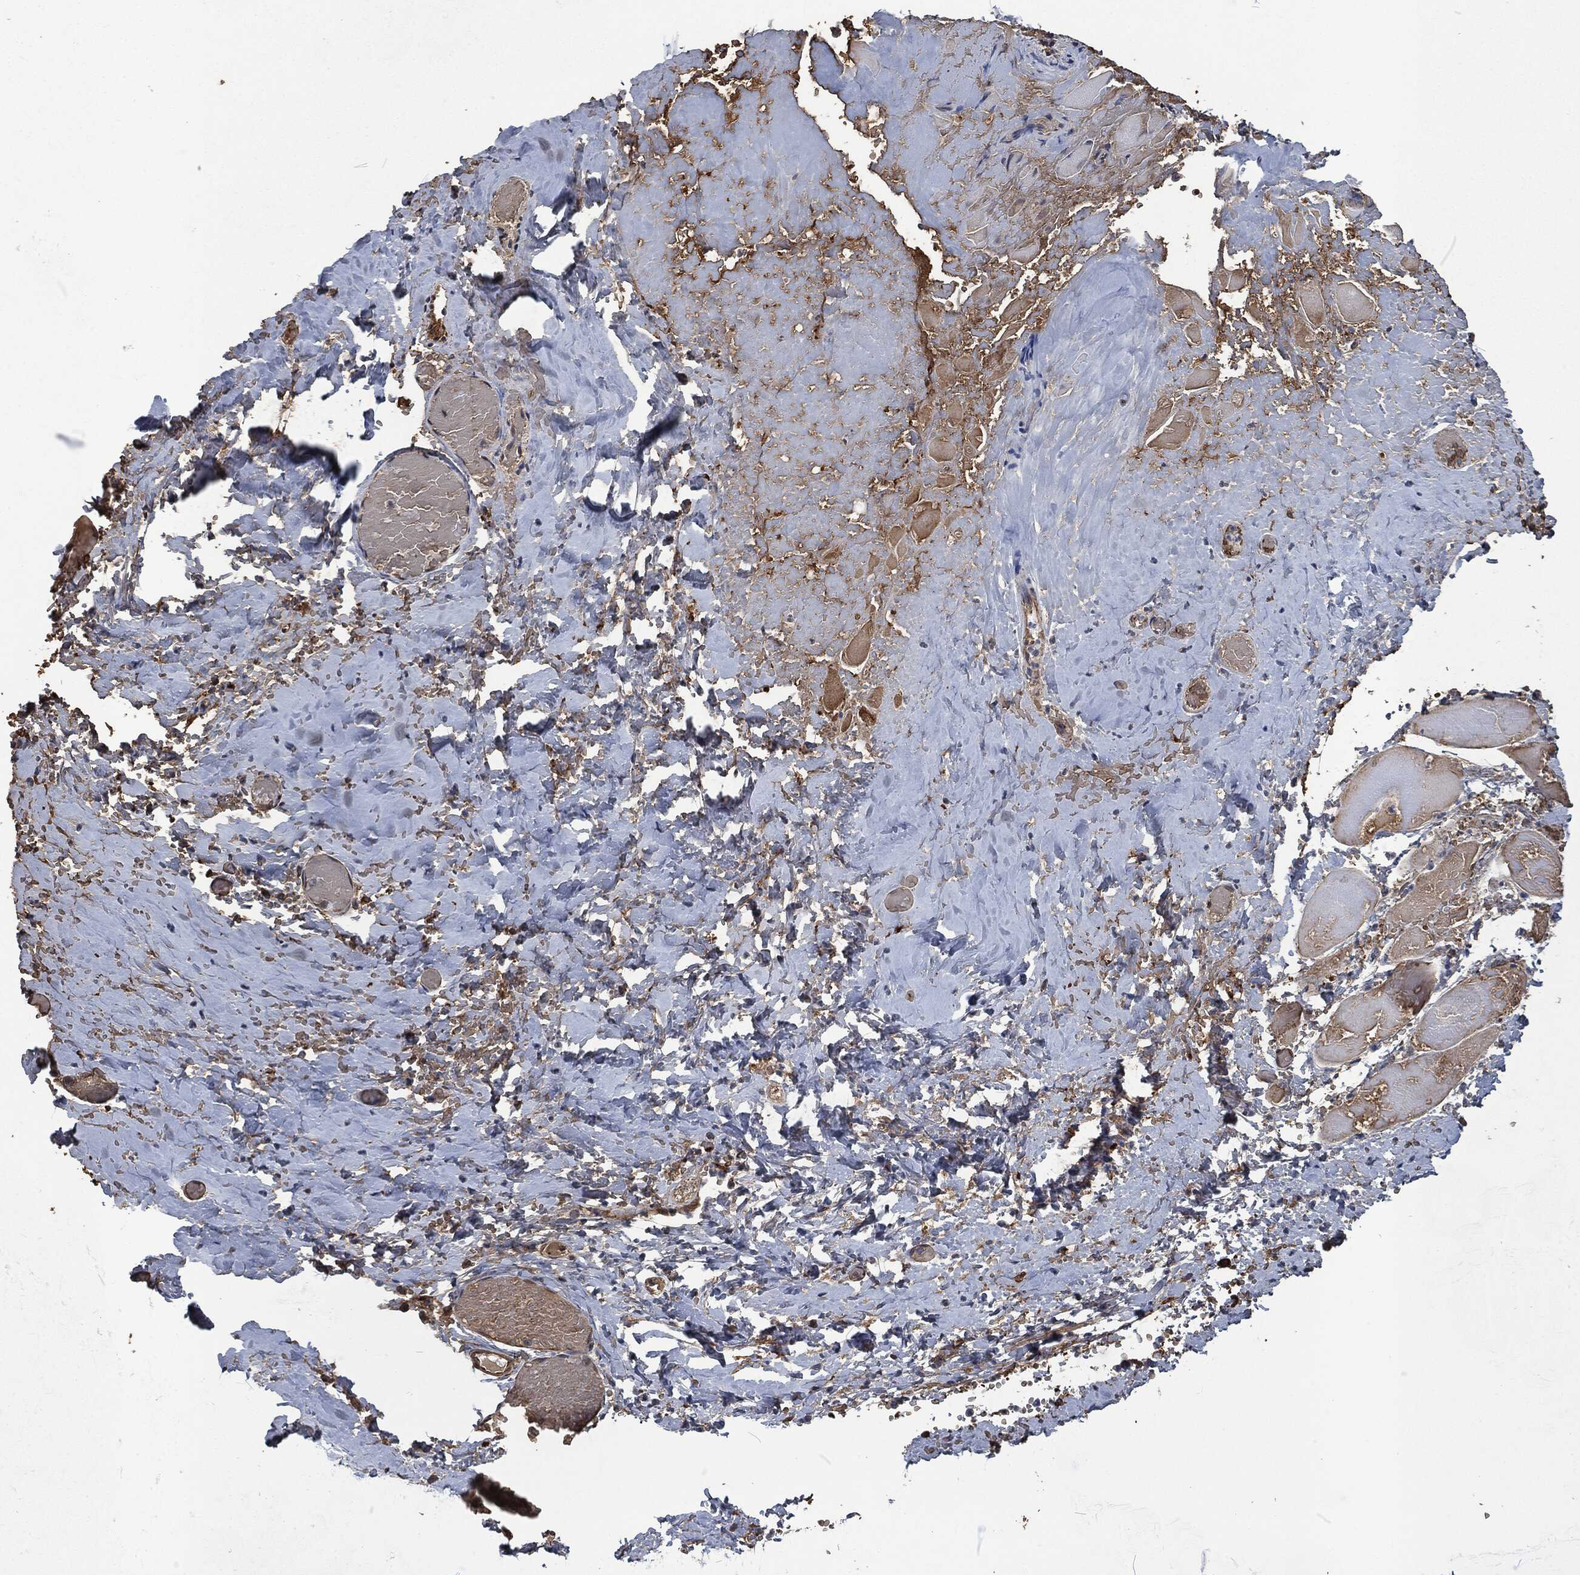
{"staining": {"intensity": "moderate", "quantity": "25%-75%", "location": "cytoplasmic/membranous"}, "tissue": "skeletal muscle", "cell_type": "Myocytes", "image_type": "normal", "snomed": [{"axis": "morphology", "description": "Normal tissue, NOS"}, {"axis": "morphology", "description": "Malignant melanoma, Metastatic site"}, {"axis": "topography", "description": "Skeletal muscle"}], "caption": "Benign skeletal muscle was stained to show a protein in brown. There is medium levels of moderate cytoplasmic/membranous positivity in about 25%-75% of myocytes. The staining was performed using DAB (3,3'-diaminobenzidine), with brown indicating positive protein expression. Nuclei are stained blue with hematoxylin.", "gene": "PRDX4", "patient": {"sex": "male", "age": 50}}